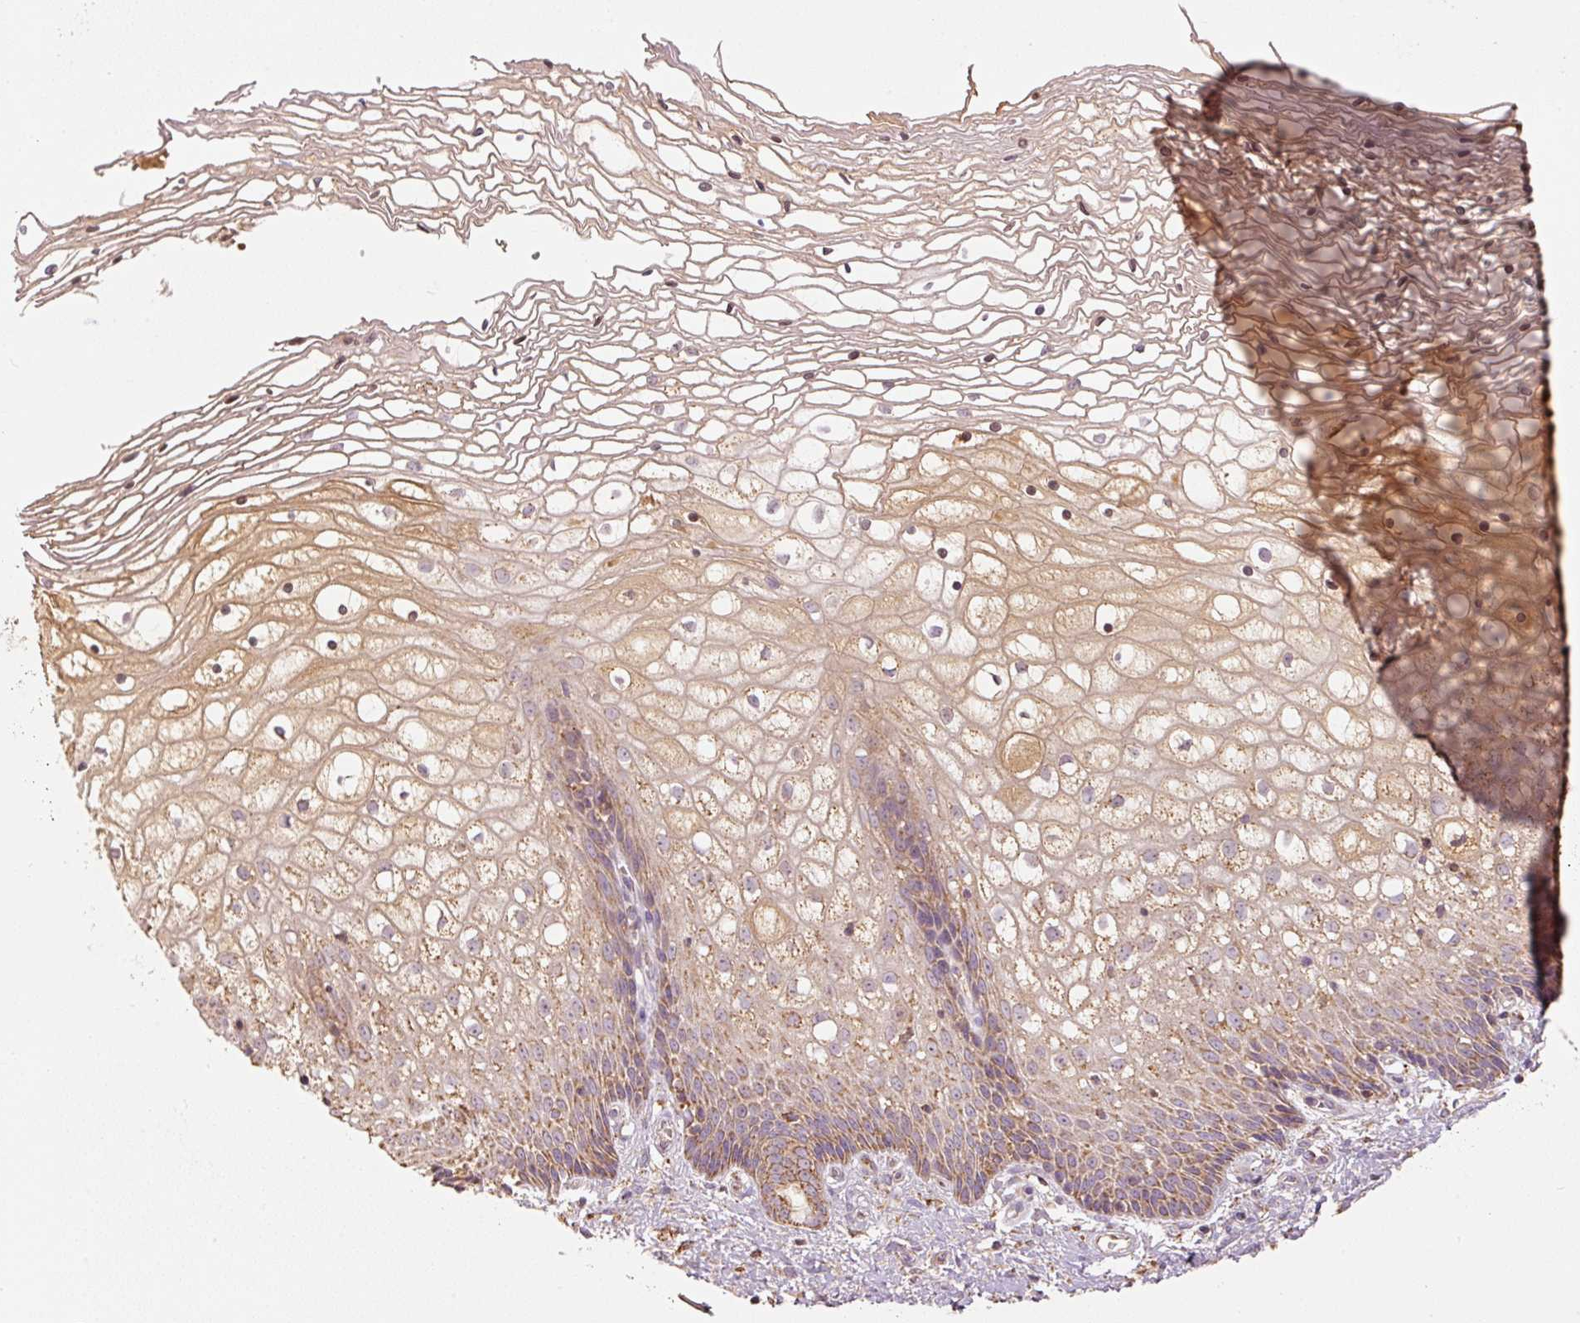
{"staining": {"intensity": "moderate", "quantity": "25%-75%", "location": "cytoplasmic/membranous"}, "tissue": "cervix", "cell_type": "Glandular cells", "image_type": "normal", "snomed": [{"axis": "morphology", "description": "Normal tissue, NOS"}, {"axis": "topography", "description": "Cervix"}], "caption": "This histopathology image shows IHC staining of normal cervix, with medium moderate cytoplasmic/membranous staining in about 25%-75% of glandular cells.", "gene": "PSENEN", "patient": {"sex": "female", "age": 36}}